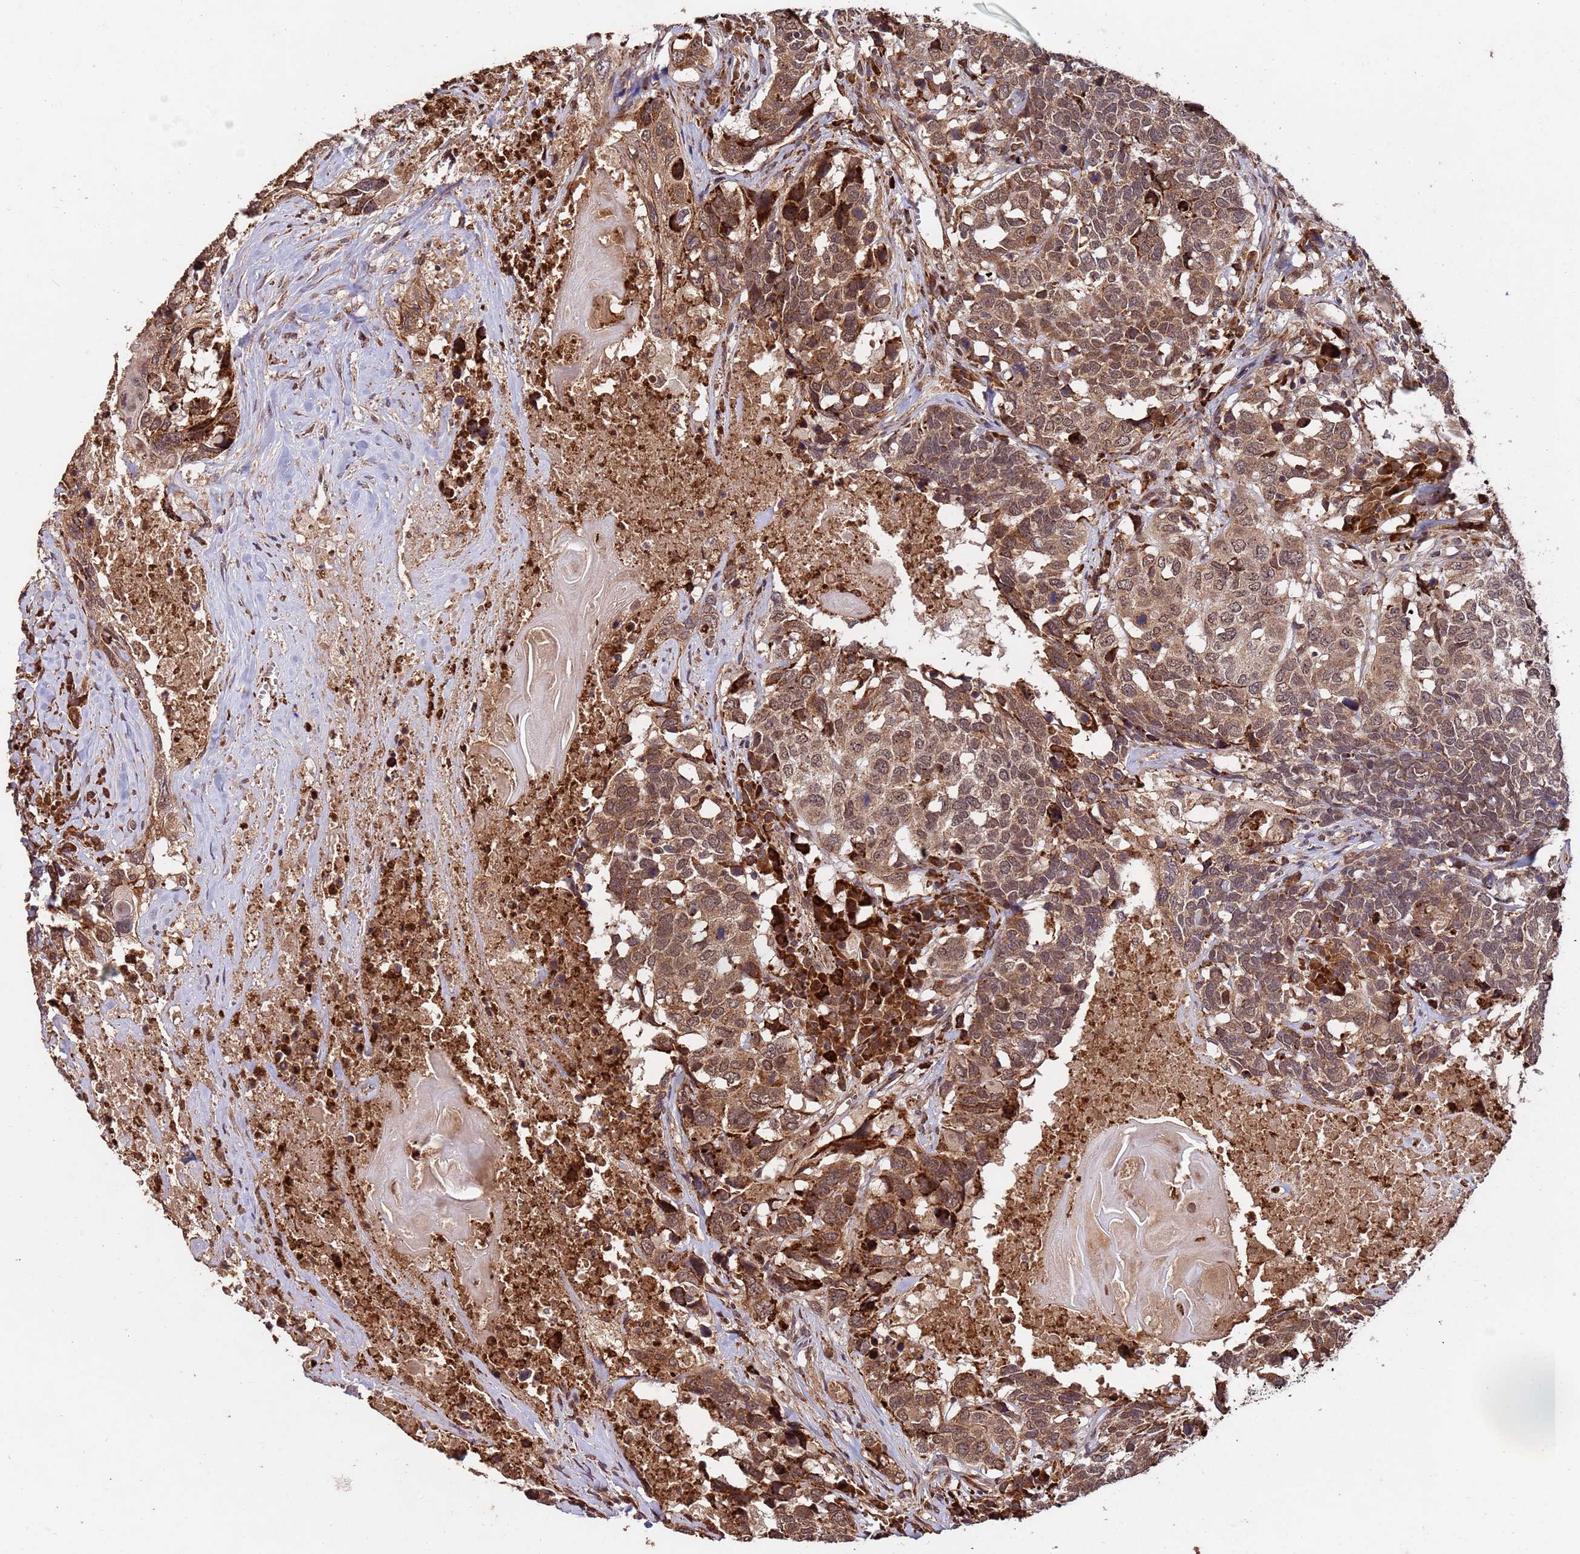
{"staining": {"intensity": "moderate", "quantity": ">75%", "location": "cytoplasmic/membranous,nuclear"}, "tissue": "head and neck cancer", "cell_type": "Tumor cells", "image_type": "cancer", "snomed": [{"axis": "morphology", "description": "Squamous cell carcinoma, NOS"}, {"axis": "topography", "description": "Head-Neck"}], "caption": "Moderate cytoplasmic/membranous and nuclear positivity is seen in about >75% of tumor cells in squamous cell carcinoma (head and neck).", "gene": "ZNF619", "patient": {"sex": "male", "age": 66}}